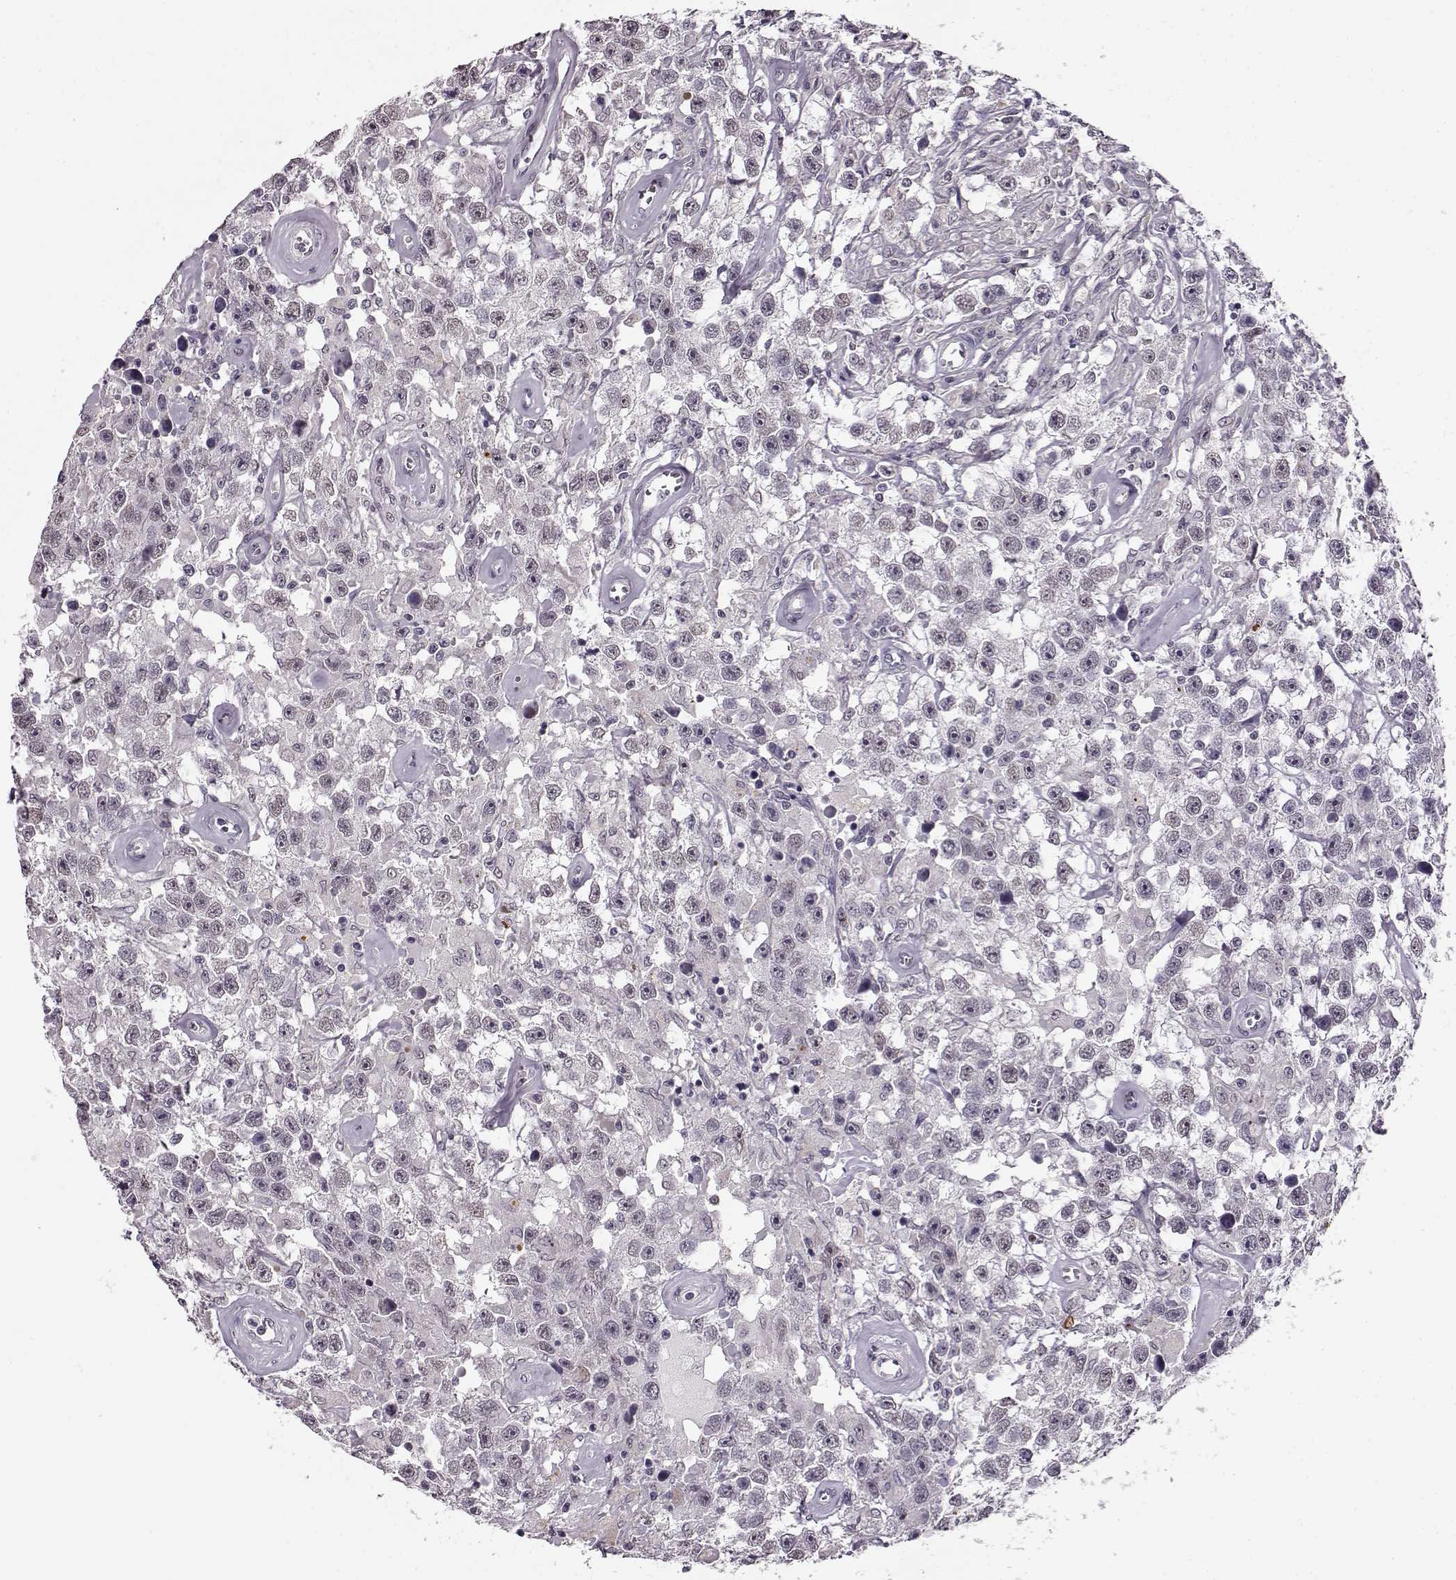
{"staining": {"intensity": "weak", "quantity": "<25%", "location": "nuclear"}, "tissue": "testis cancer", "cell_type": "Tumor cells", "image_type": "cancer", "snomed": [{"axis": "morphology", "description": "Seminoma, NOS"}, {"axis": "topography", "description": "Testis"}], "caption": "The histopathology image exhibits no staining of tumor cells in testis cancer (seminoma). (Stains: DAB immunohistochemistry (IHC) with hematoxylin counter stain, Microscopy: brightfield microscopy at high magnification).", "gene": "RP1L1", "patient": {"sex": "male", "age": 43}}